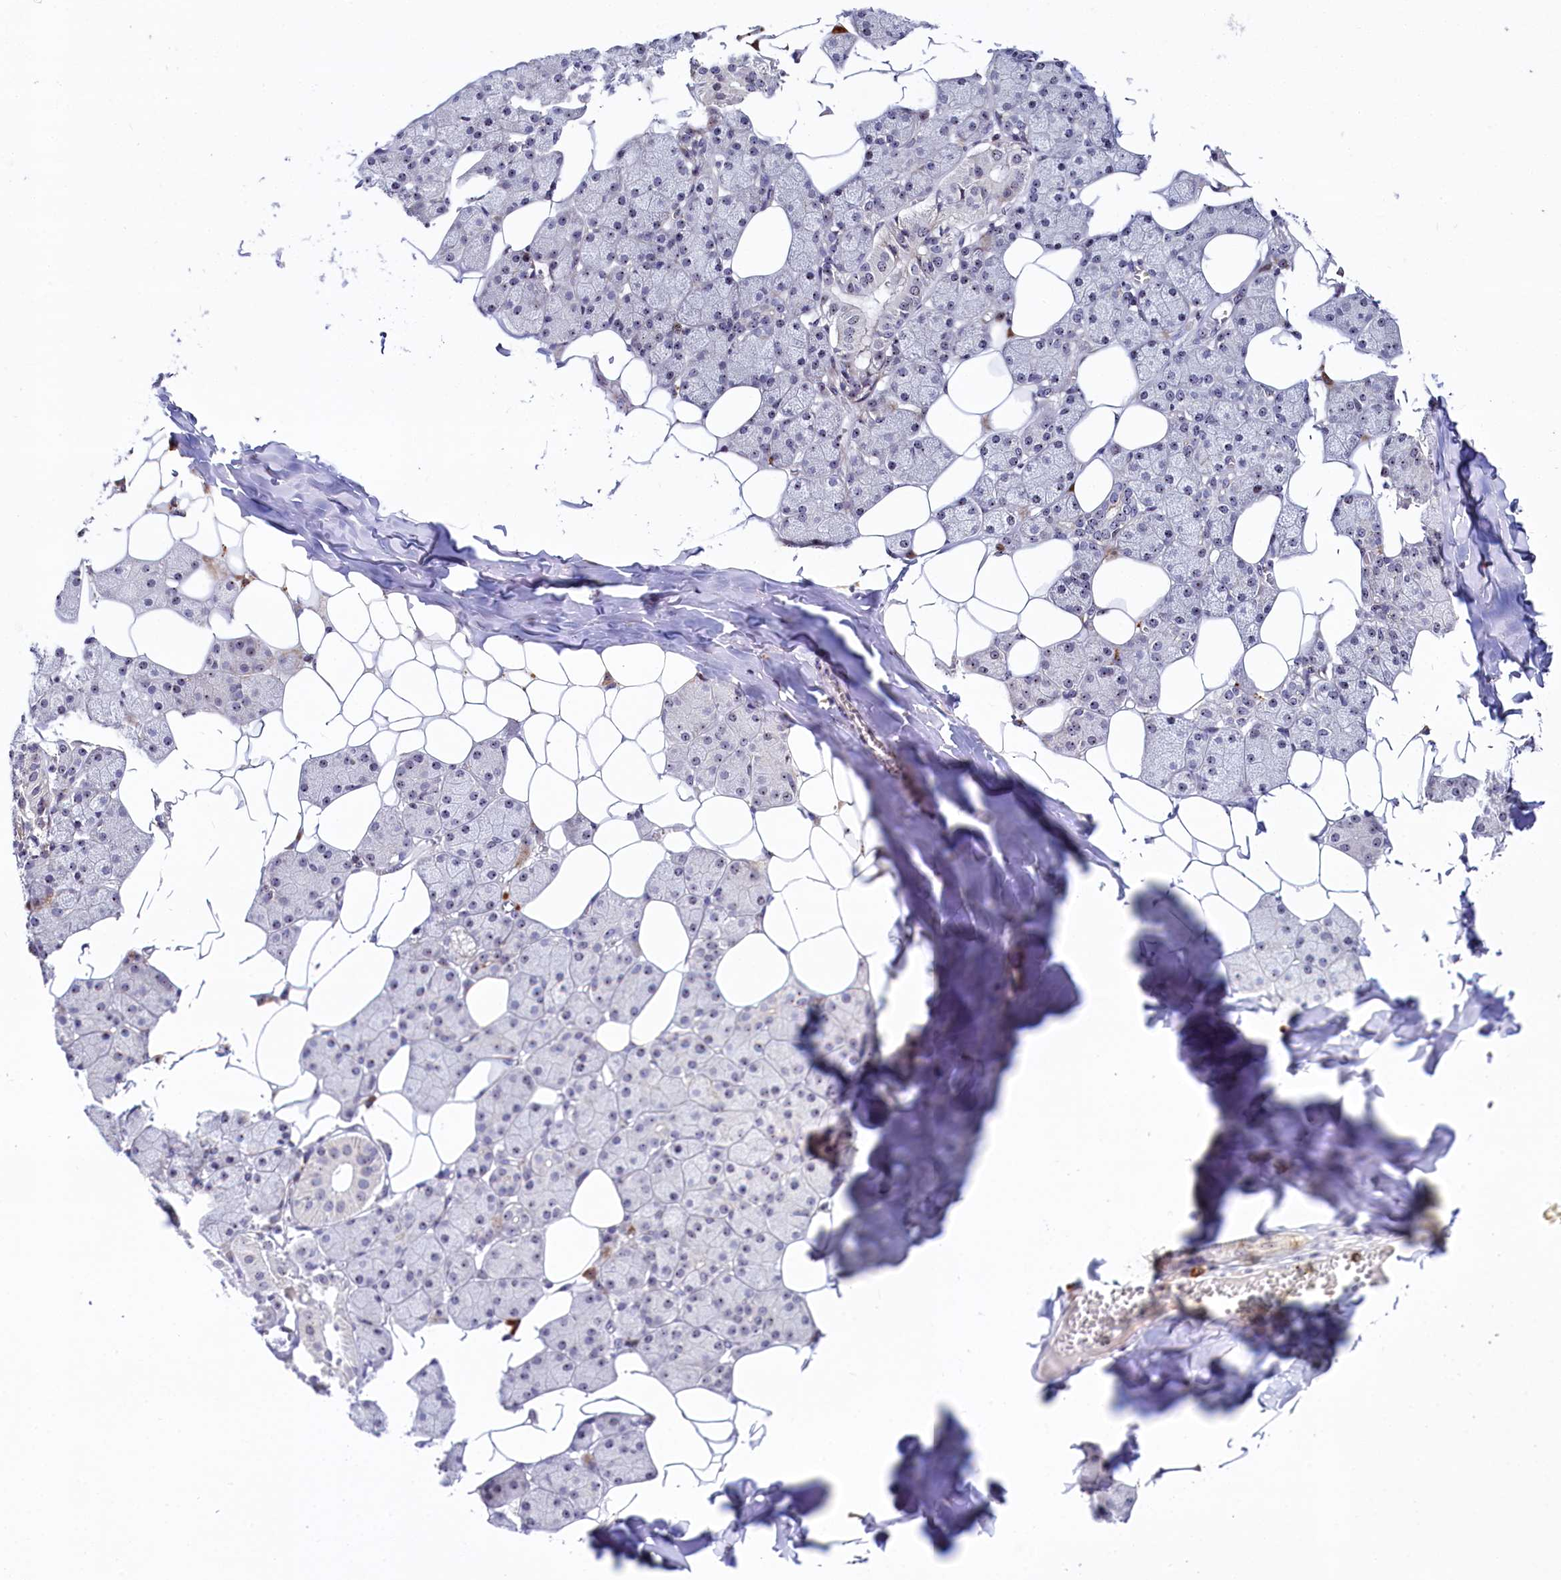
{"staining": {"intensity": "moderate", "quantity": "<25%", "location": "cytoplasmic/membranous"}, "tissue": "salivary gland", "cell_type": "Glandular cells", "image_type": "normal", "snomed": [{"axis": "morphology", "description": "Normal tissue, NOS"}, {"axis": "topography", "description": "Salivary gland"}], "caption": "Immunohistochemistry (DAB (3,3'-diaminobenzidine)) staining of normal salivary gland displays moderate cytoplasmic/membranous protein positivity in about <25% of glandular cells. The protein is shown in brown color, while the nuclei are stained blue.", "gene": "TCOF1", "patient": {"sex": "female", "age": 33}}